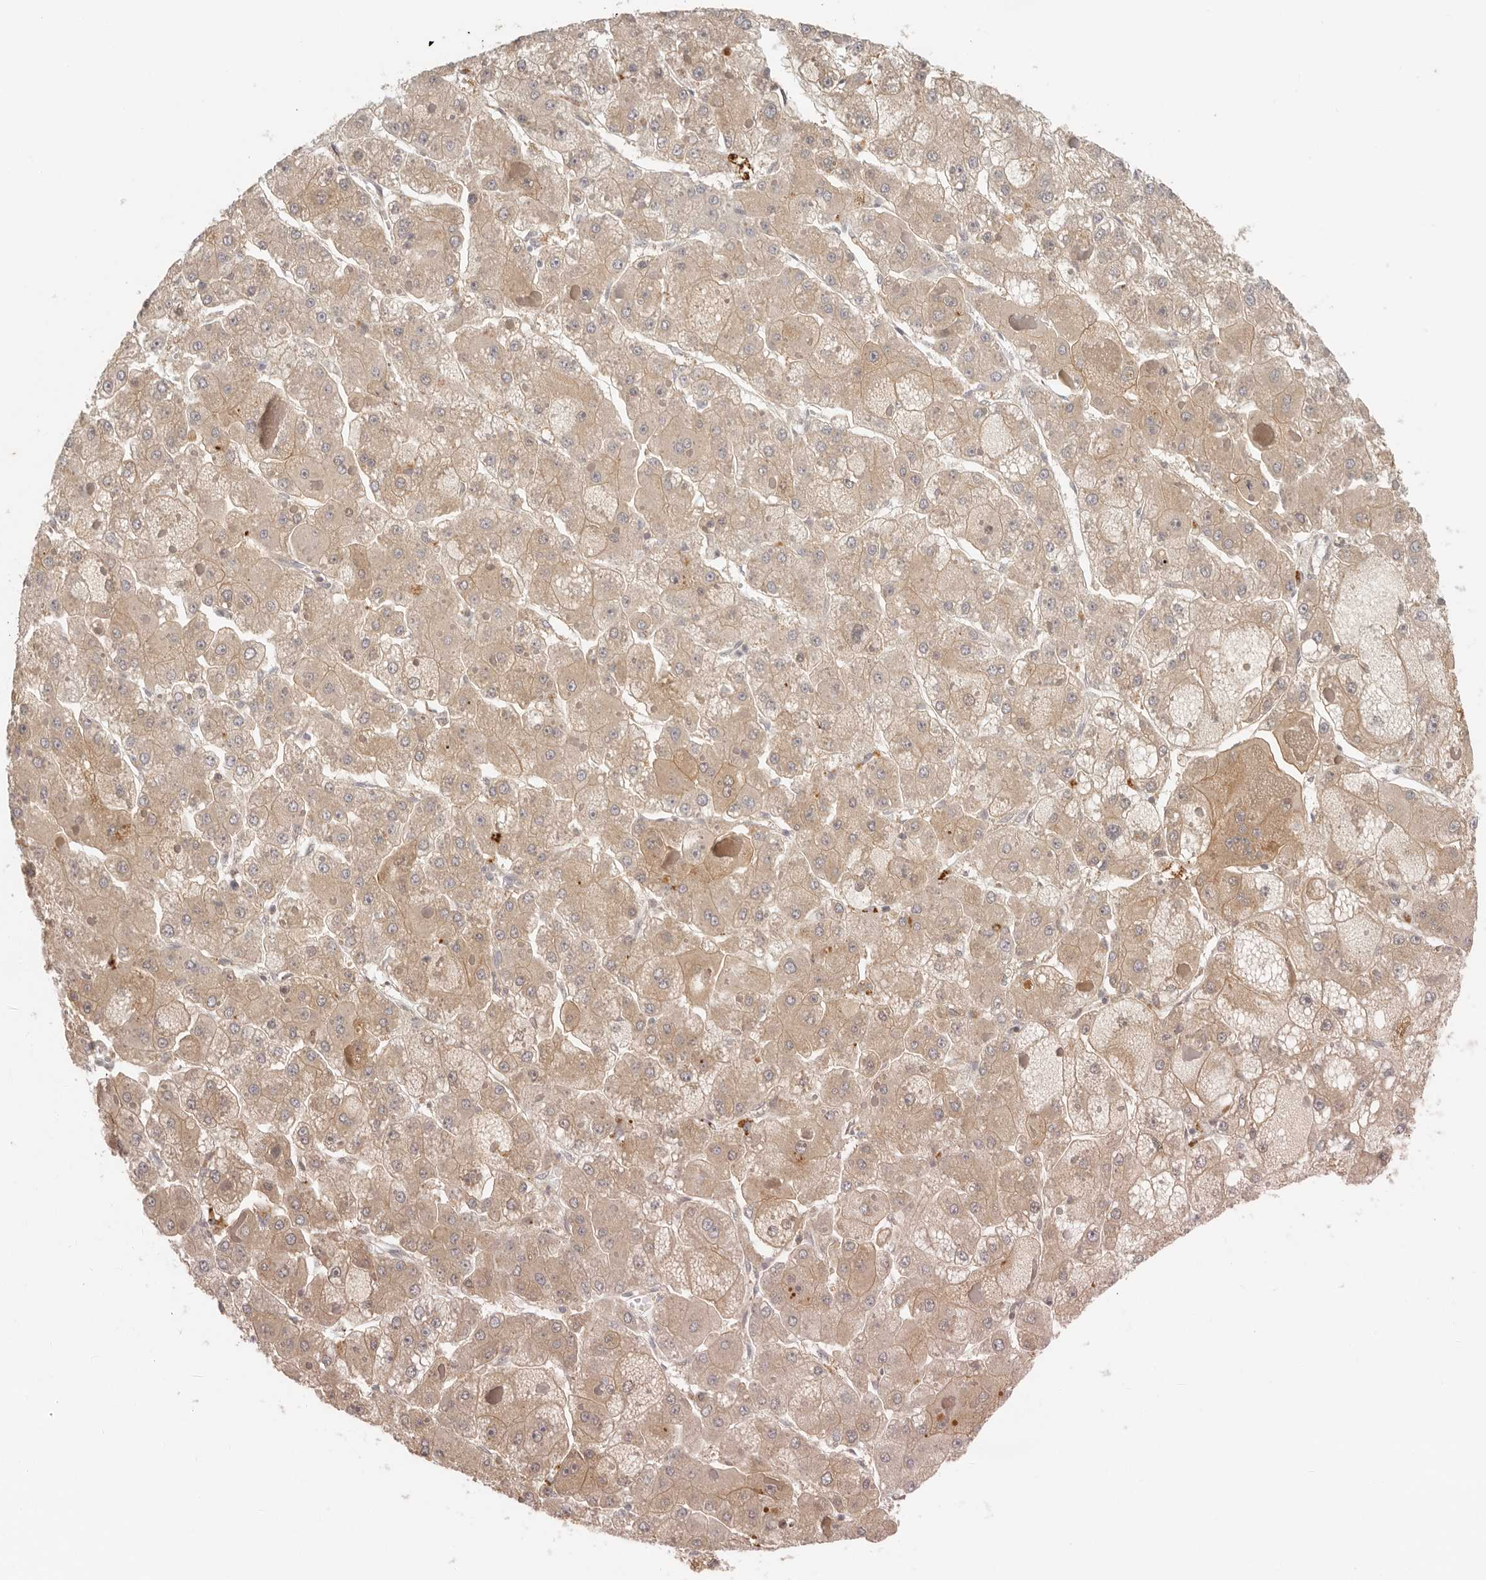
{"staining": {"intensity": "moderate", "quantity": ">75%", "location": "cytoplasmic/membranous"}, "tissue": "liver cancer", "cell_type": "Tumor cells", "image_type": "cancer", "snomed": [{"axis": "morphology", "description": "Carcinoma, Hepatocellular, NOS"}, {"axis": "topography", "description": "Liver"}], "caption": "Liver cancer (hepatocellular carcinoma) stained with a protein marker demonstrates moderate staining in tumor cells.", "gene": "AHDC1", "patient": {"sex": "female", "age": 73}}